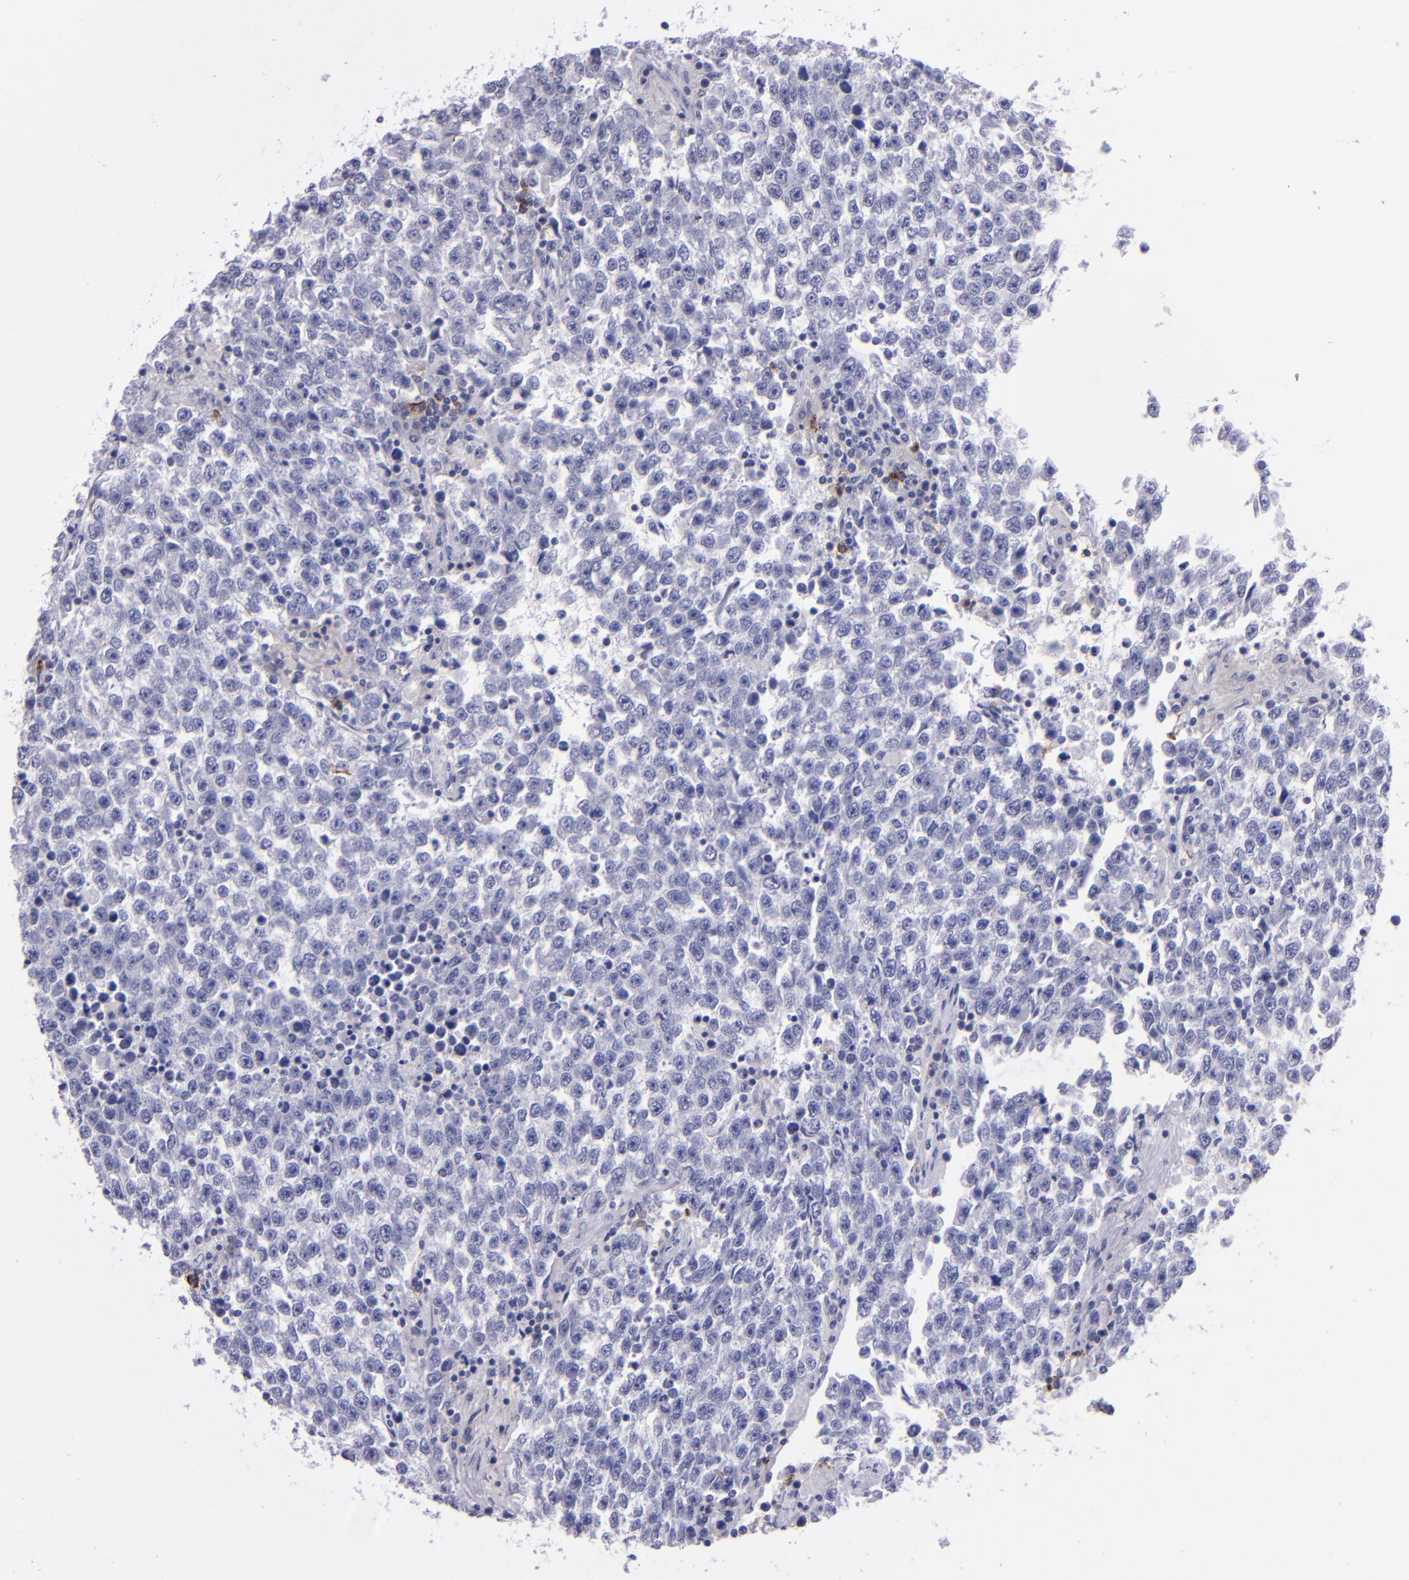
{"staining": {"intensity": "negative", "quantity": "none", "location": "none"}, "tissue": "testis cancer", "cell_type": "Tumor cells", "image_type": "cancer", "snomed": [{"axis": "morphology", "description": "Seminoma, NOS"}, {"axis": "topography", "description": "Testis"}], "caption": "Photomicrograph shows no significant protein staining in tumor cells of testis cancer (seminoma).", "gene": "CD37", "patient": {"sex": "male", "age": 36}}